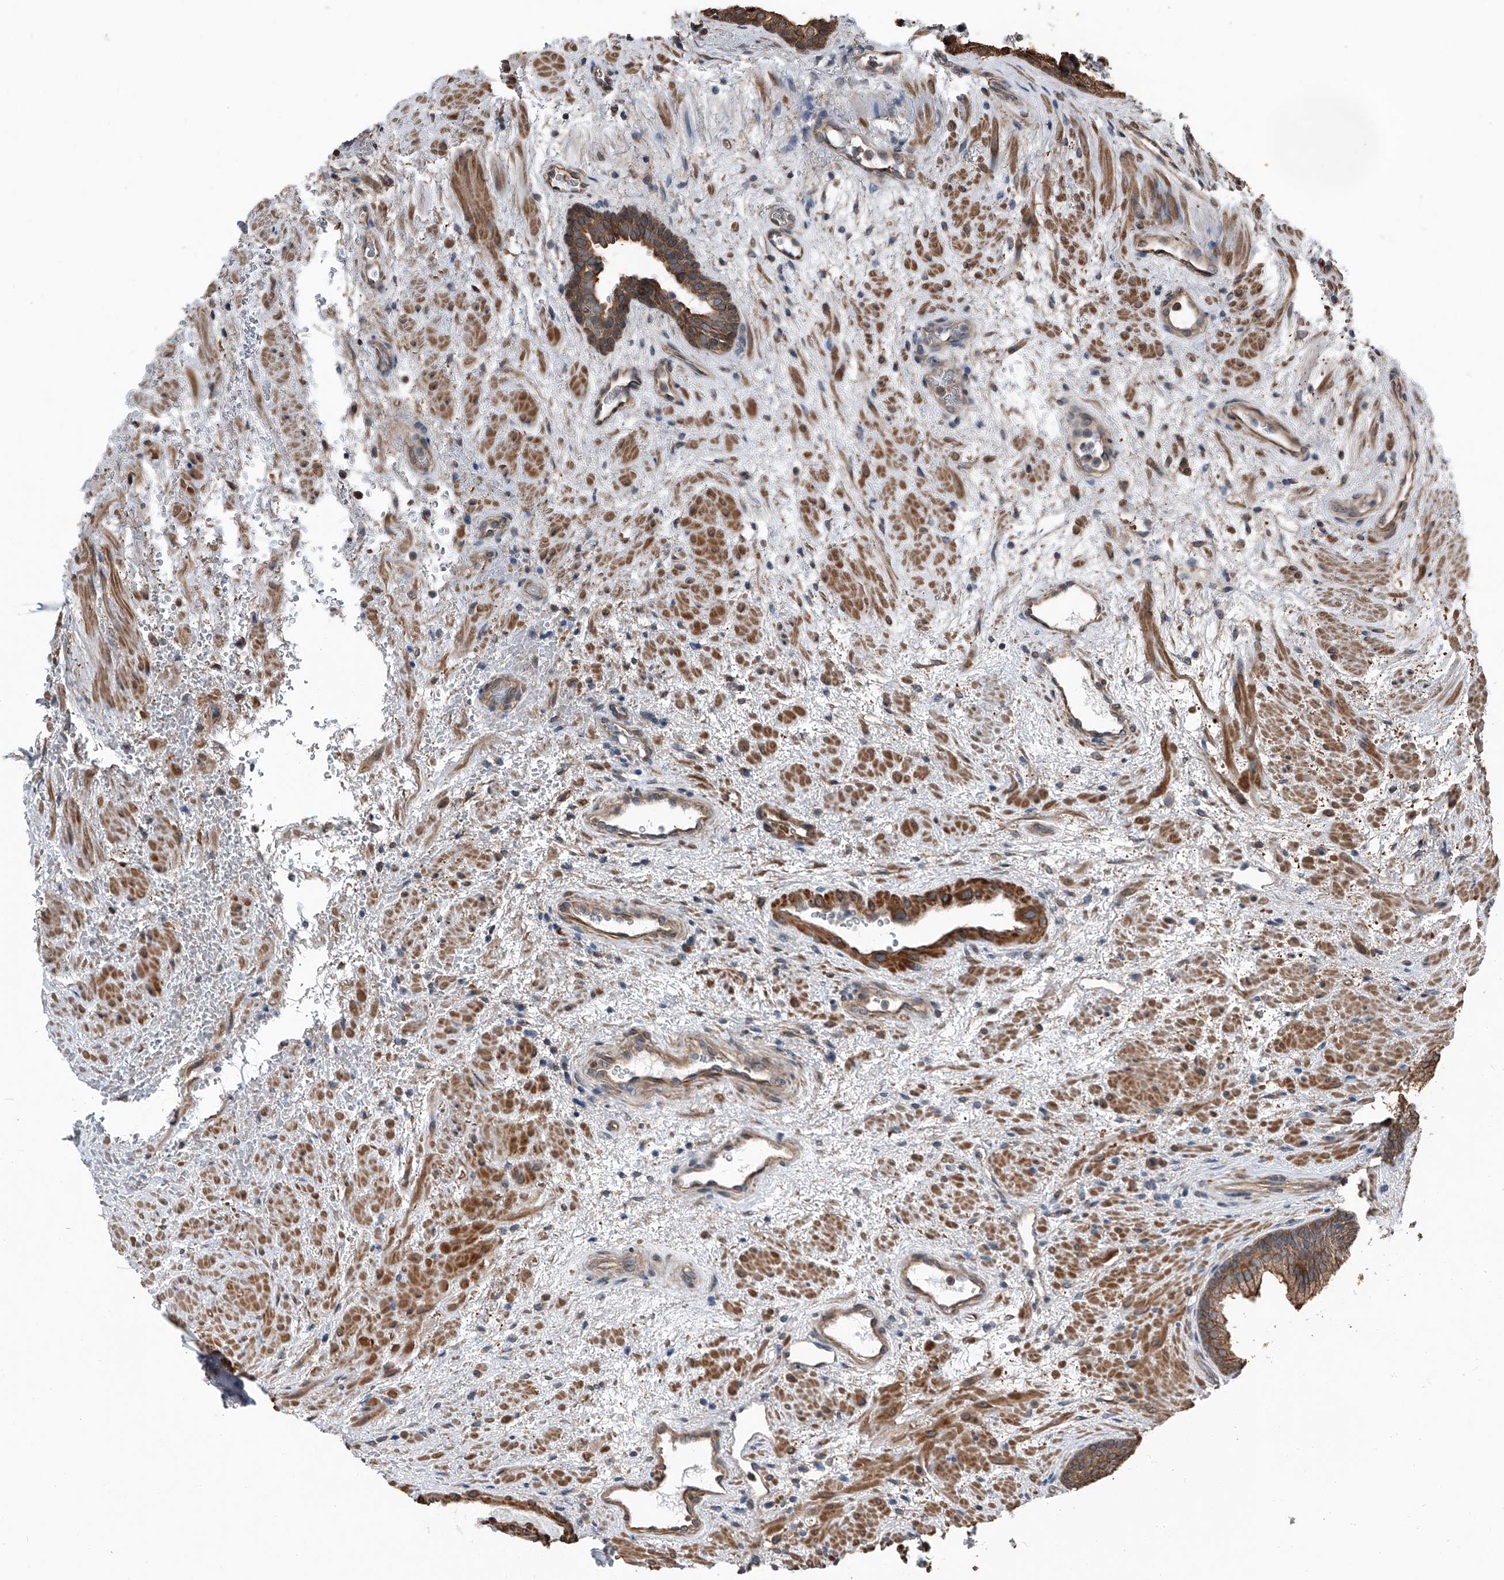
{"staining": {"intensity": "moderate", "quantity": ">75%", "location": "cytoplasmic/membranous"}, "tissue": "prostate", "cell_type": "Glandular cells", "image_type": "normal", "snomed": [{"axis": "morphology", "description": "Normal tissue, NOS"}, {"axis": "topography", "description": "Prostate"}], "caption": "Protein expression by IHC exhibits moderate cytoplasmic/membranous positivity in about >75% of glandular cells in benign prostate. (Stains: DAB (3,3'-diaminobenzidine) in brown, nuclei in blue, Microscopy: brightfield microscopy at high magnification).", "gene": "KCNJ2", "patient": {"sex": "male", "age": 76}}